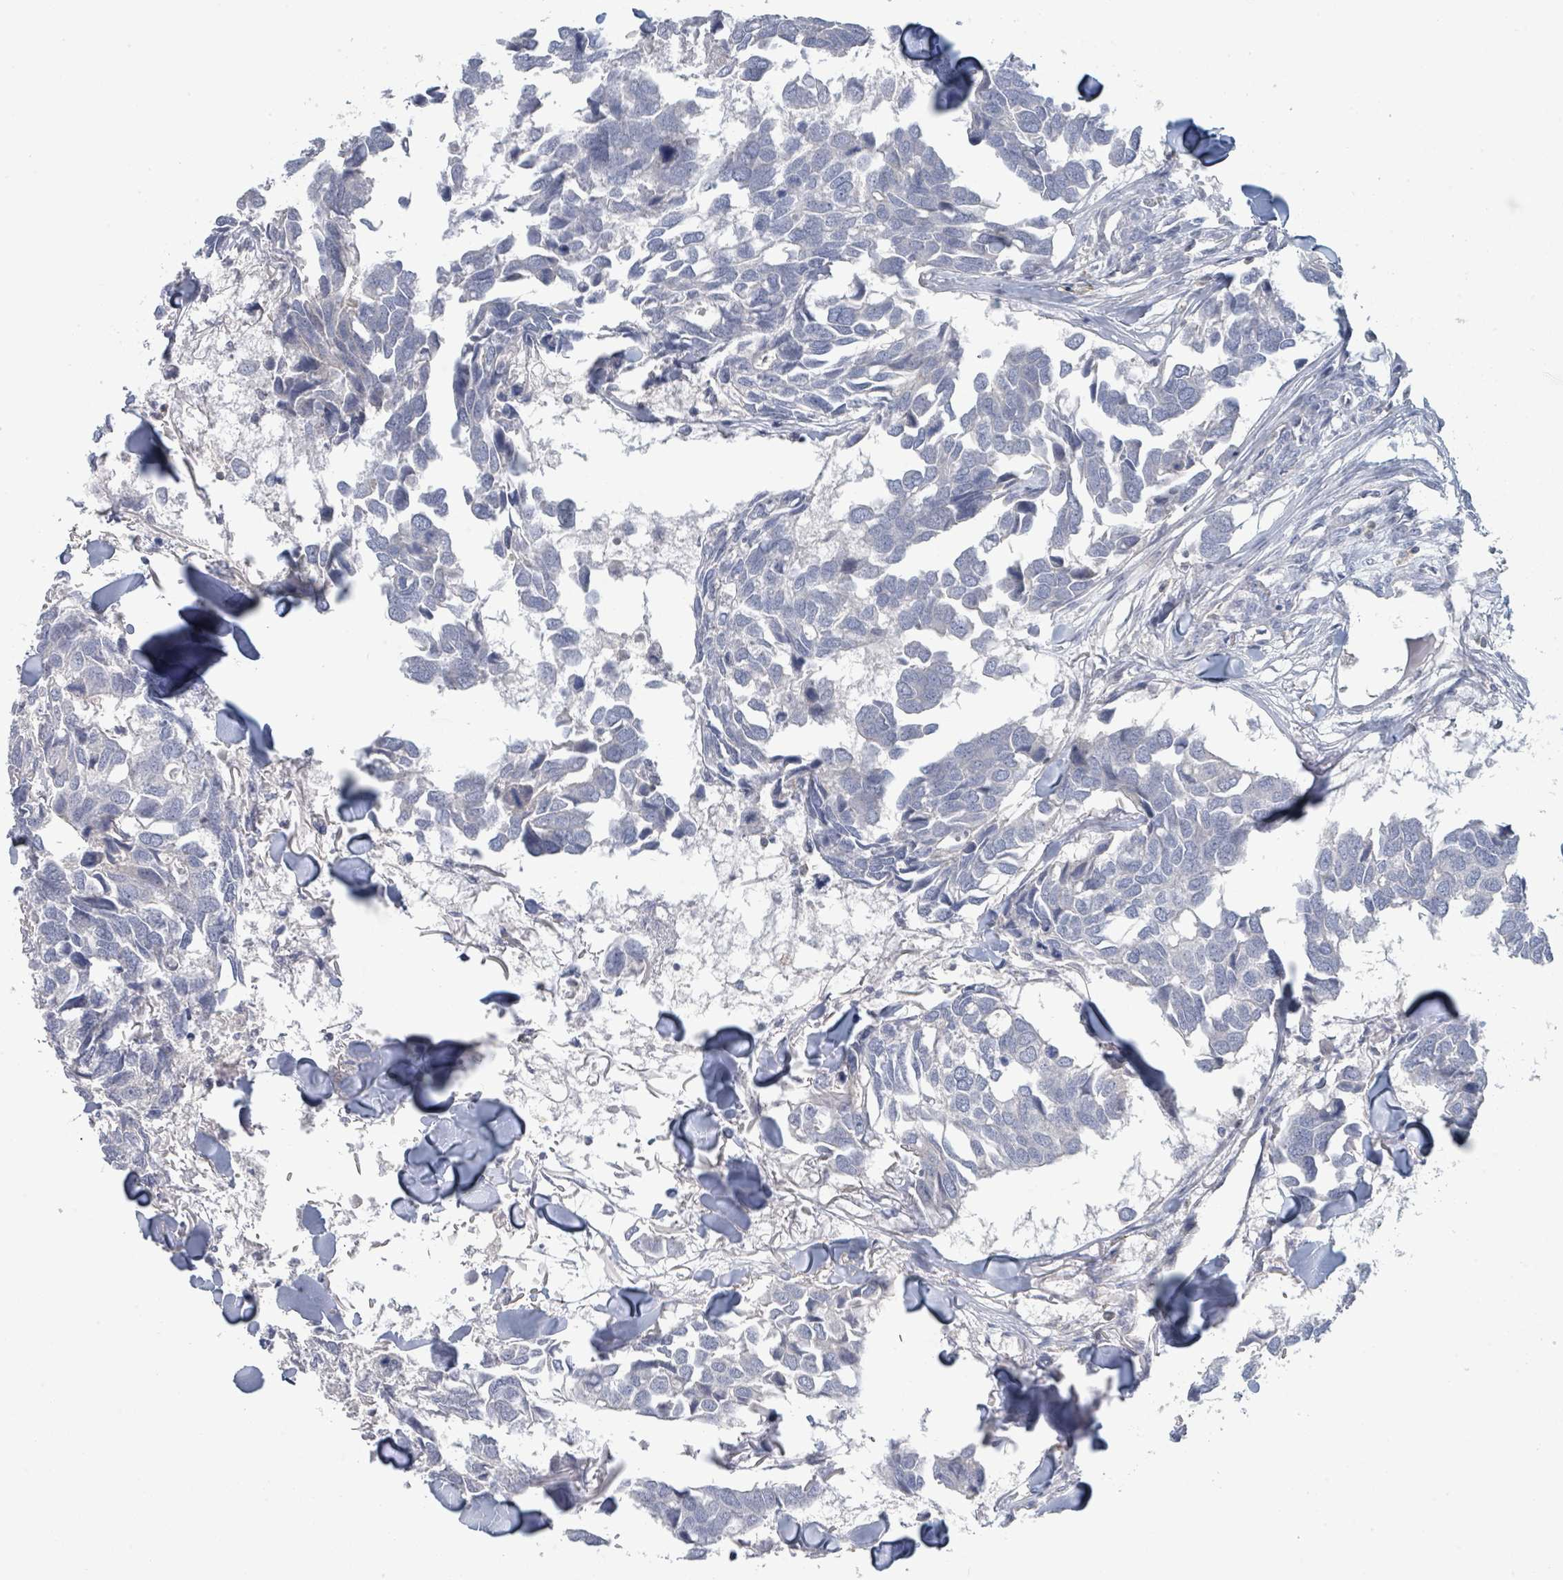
{"staining": {"intensity": "negative", "quantity": "none", "location": "none"}, "tissue": "breast cancer", "cell_type": "Tumor cells", "image_type": "cancer", "snomed": [{"axis": "morphology", "description": "Duct carcinoma"}, {"axis": "topography", "description": "Breast"}], "caption": "An image of human breast cancer (infiltrating ductal carcinoma) is negative for staining in tumor cells.", "gene": "TNFRSF14", "patient": {"sex": "female", "age": 83}}